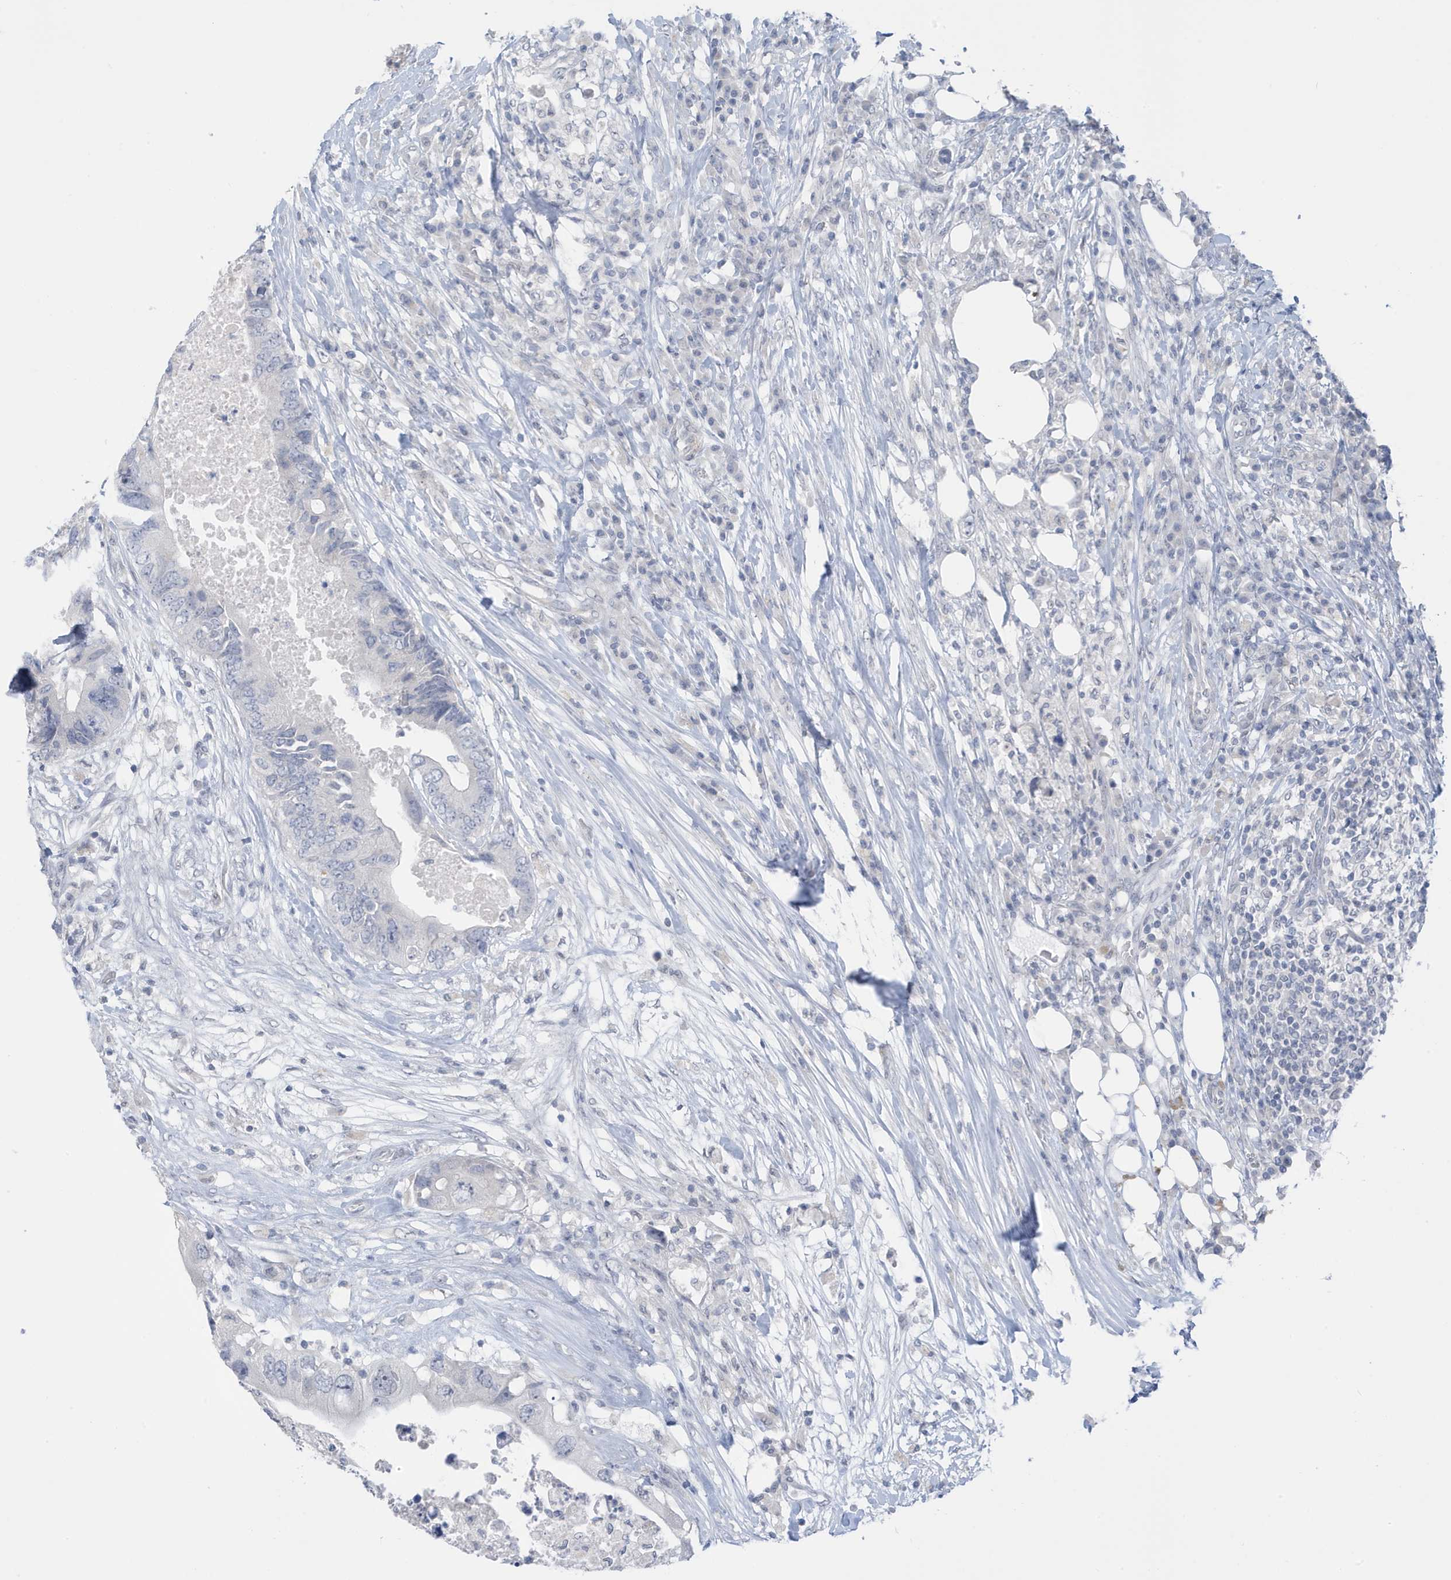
{"staining": {"intensity": "negative", "quantity": "none", "location": "none"}, "tissue": "colorectal cancer", "cell_type": "Tumor cells", "image_type": "cancer", "snomed": [{"axis": "morphology", "description": "Adenocarcinoma, NOS"}, {"axis": "topography", "description": "Colon"}], "caption": "Immunohistochemical staining of human adenocarcinoma (colorectal) demonstrates no significant staining in tumor cells. (Stains: DAB IHC with hematoxylin counter stain, Microscopy: brightfield microscopy at high magnification).", "gene": "PERM1", "patient": {"sex": "male", "age": 71}}